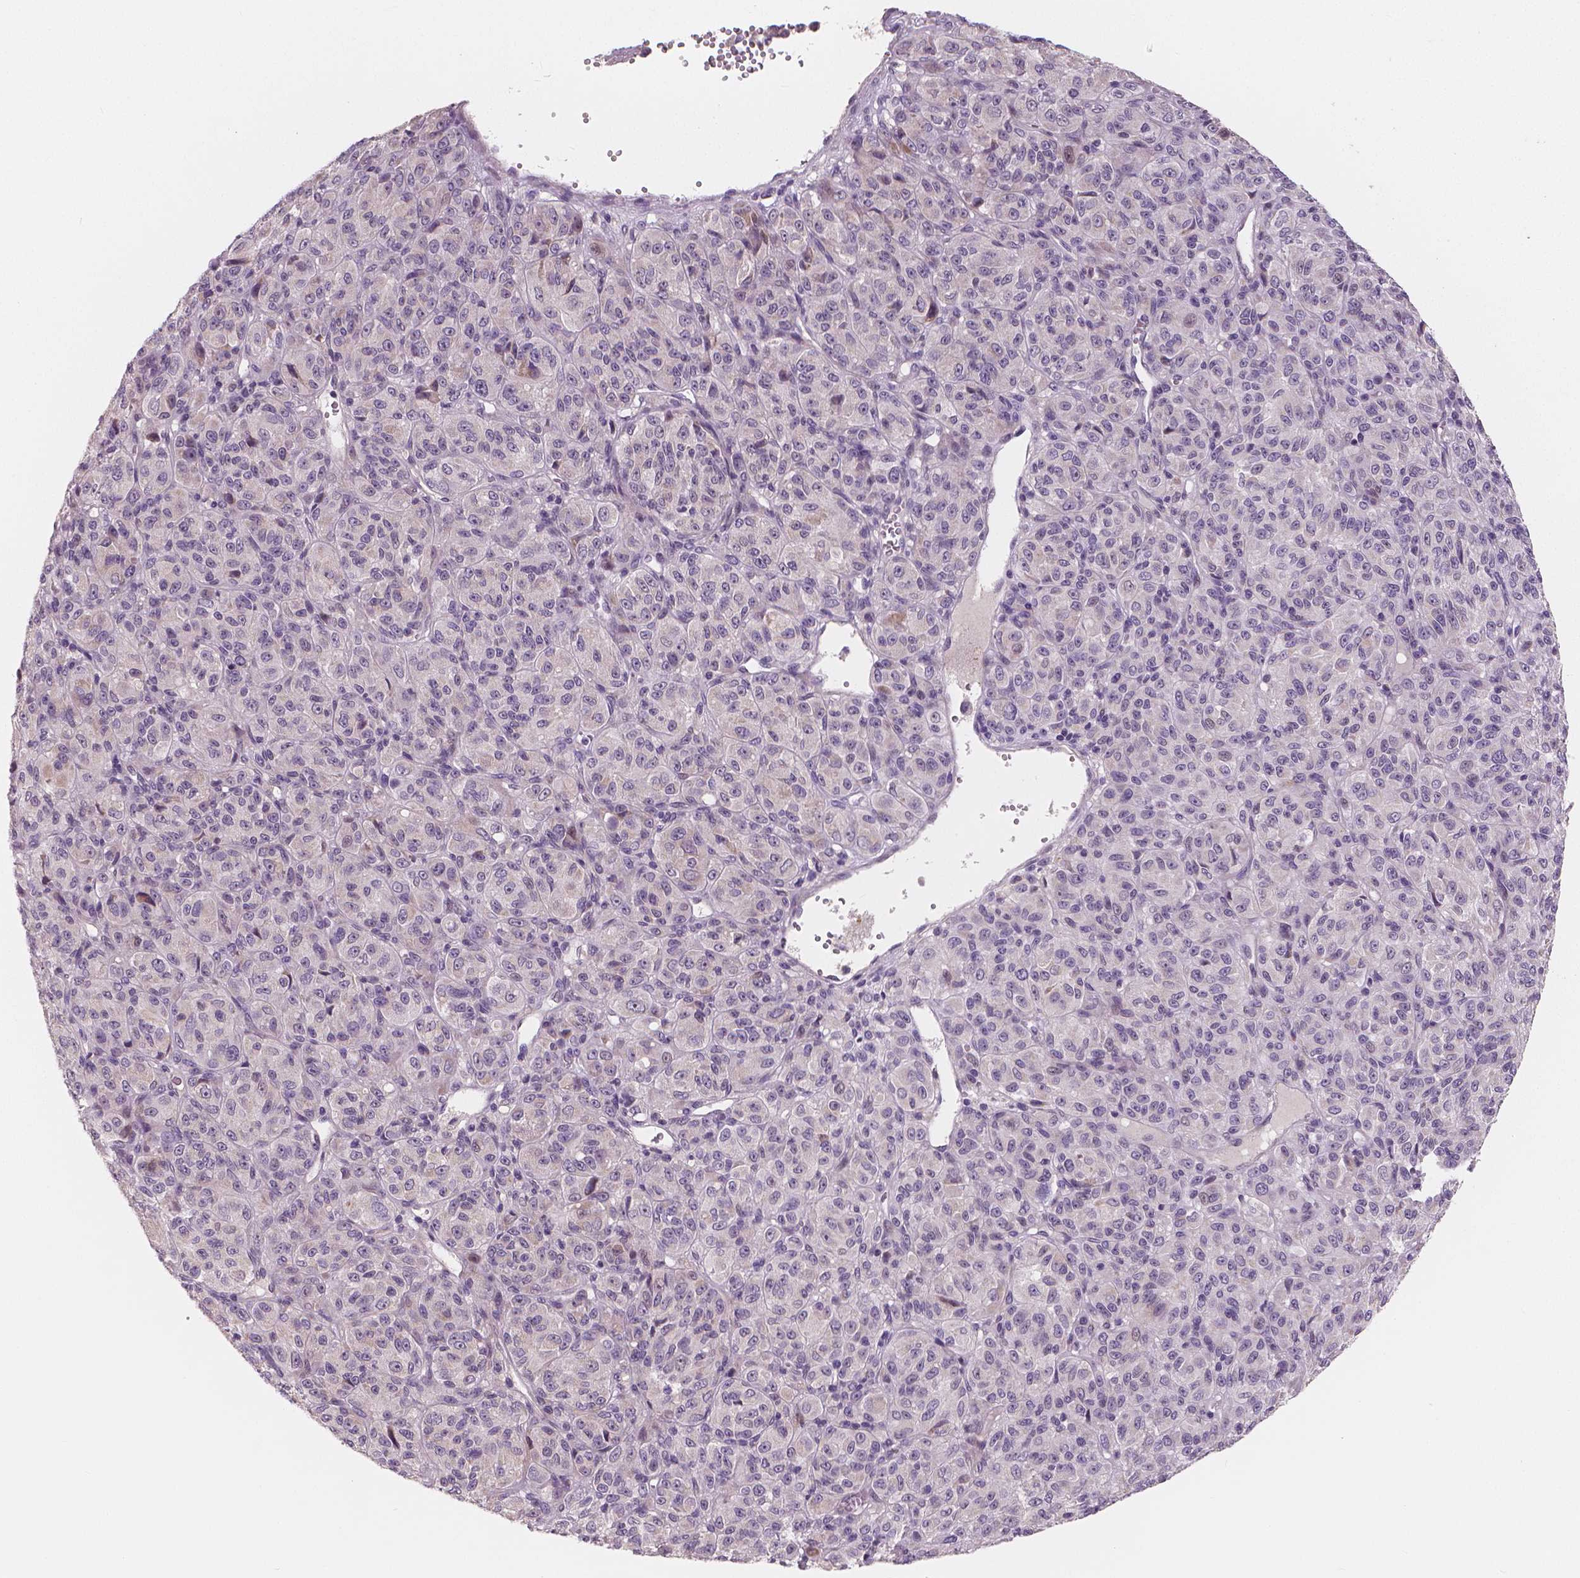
{"staining": {"intensity": "negative", "quantity": "none", "location": "none"}, "tissue": "melanoma", "cell_type": "Tumor cells", "image_type": "cancer", "snomed": [{"axis": "morphology", "description": "Malignant melanoma, Metastatic site"}, {"axis": "topography", "description": "Brain"}], "caption": "An immunohistochemistry (IHC) photomicrograph of melanoma is shown. There is no staining in tumor cells of melanoma. (Stains: DAB IHC with hematoxylin counter stain, Microscopy: brightfield microscopy at high magnification).", "gene": "RNASE7", "patient": {"sex": "female", "age": 56}}